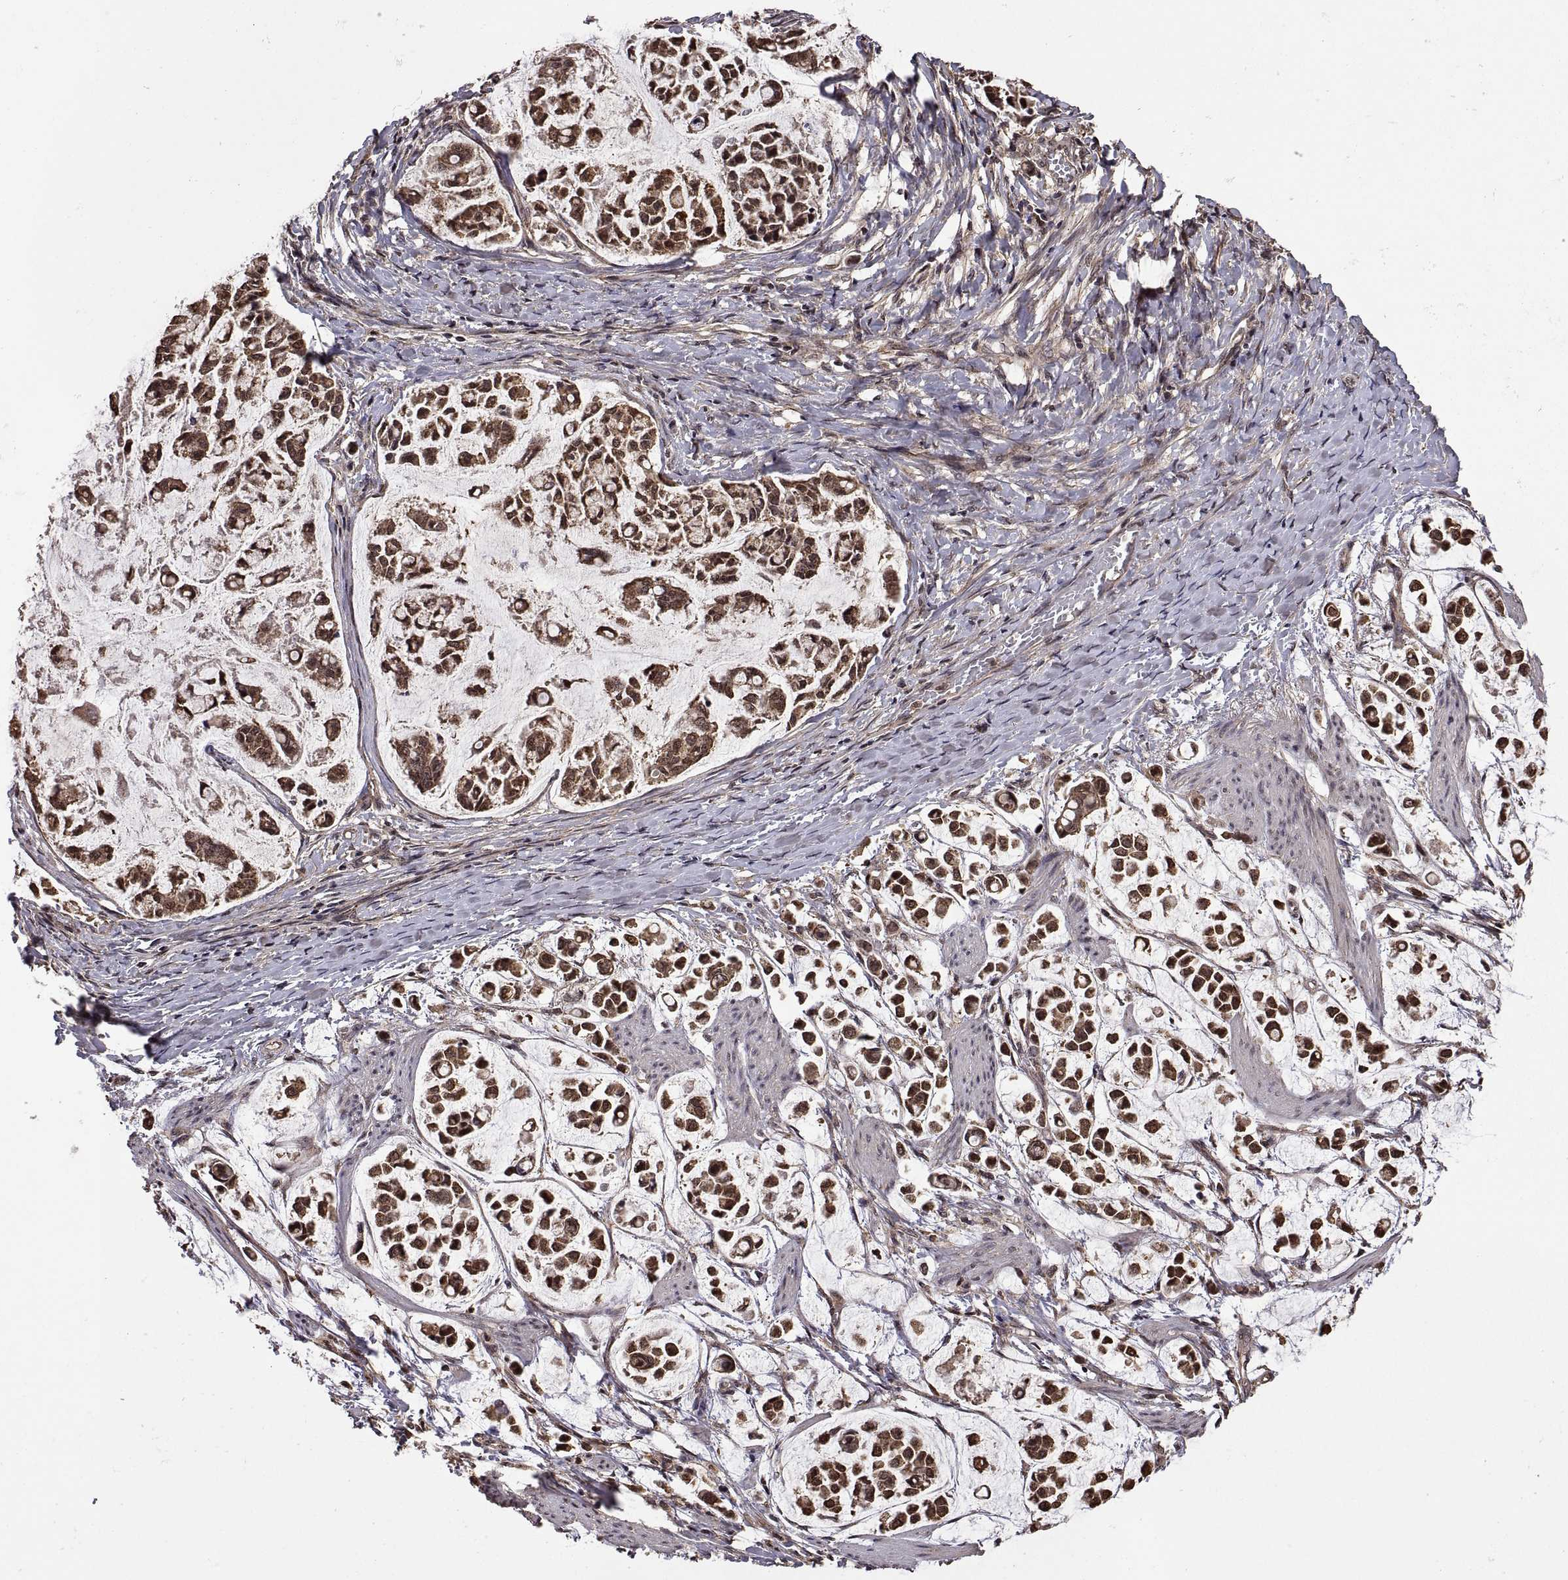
{"staining": {"intensity": "strong", "quantity": ">75%", "location": "cytoplasmic/membranous,nuclear"}, "tissue": "stomach cancer", "cell_type": "Tumor cells", "image_type": "cancer", "snomed": [{"axis": "morphology", "description": "Adenocarcinoma, NOS"}, {"axis": "topography", "description": "Stomach"}], "caption": "DAB (3,3'-diaminobenzidine) immunohistochemical staining of adenocarcinoma (stomach) demonstrates strong cytoplasmic/membranous and nuclear protein staining in approximately >75% of tumor cells.", "gene": "ZNRF2", "patient": {"sex": "male", "age": 82}}